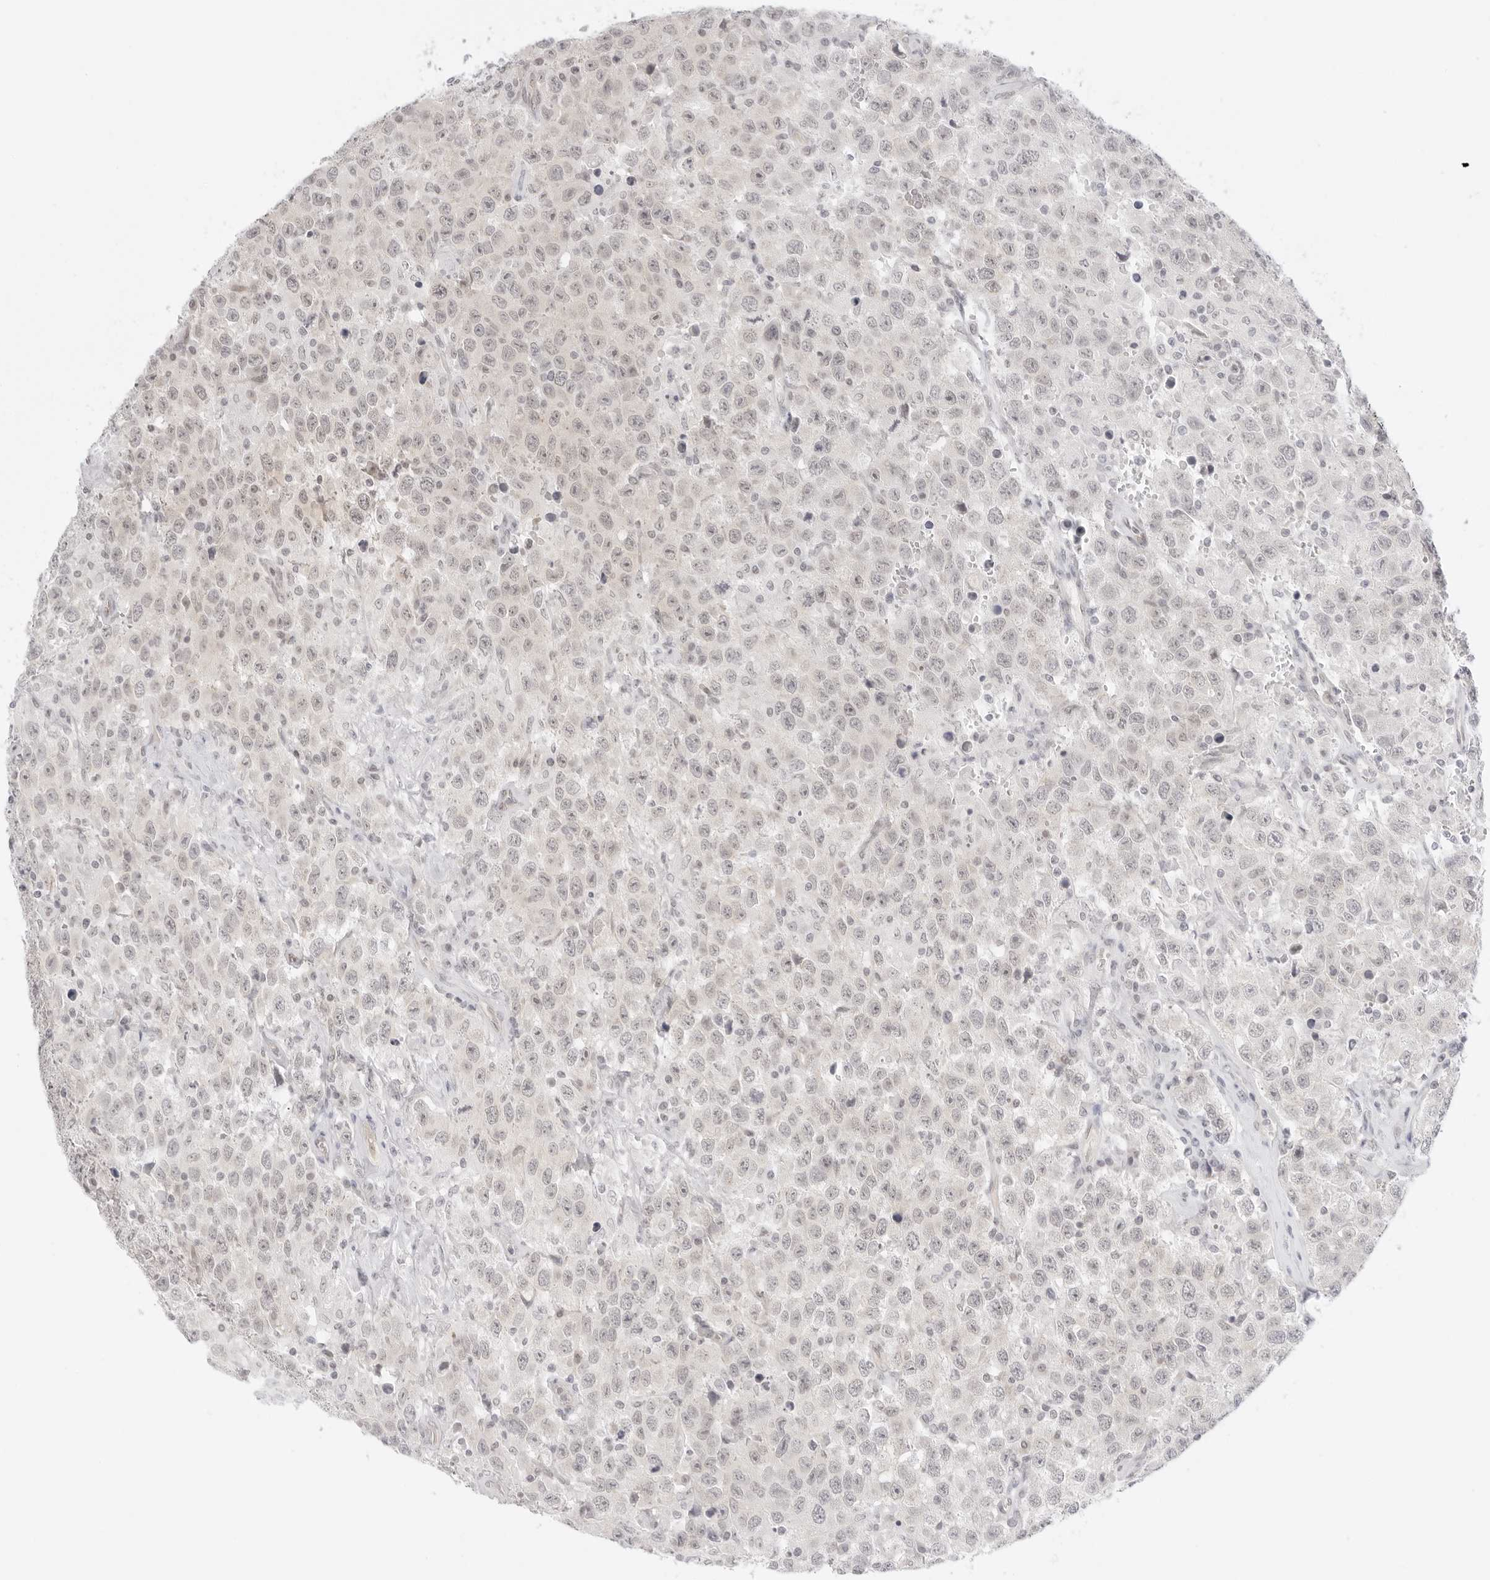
{"staining": {"intensity": "weak", "quantity": "<25%", "location": "nuclear"}, "tissue": "testis cancer", "cell_type": "Tumor cells", "image_type": "cancer", "snomed": [{"axis": "morphology", "description": "Seminoma, NOS"}, {"axis": "topography", "description": "Testis"}], "caption": "Immunohistochemistry (IHC) micrograph of neoplastic tissue: testis seminoma stained with DAB shows no significant protein staining in tumor cells.", "gene": "MED18", "patient": {"sex": "male", "age": 41}}